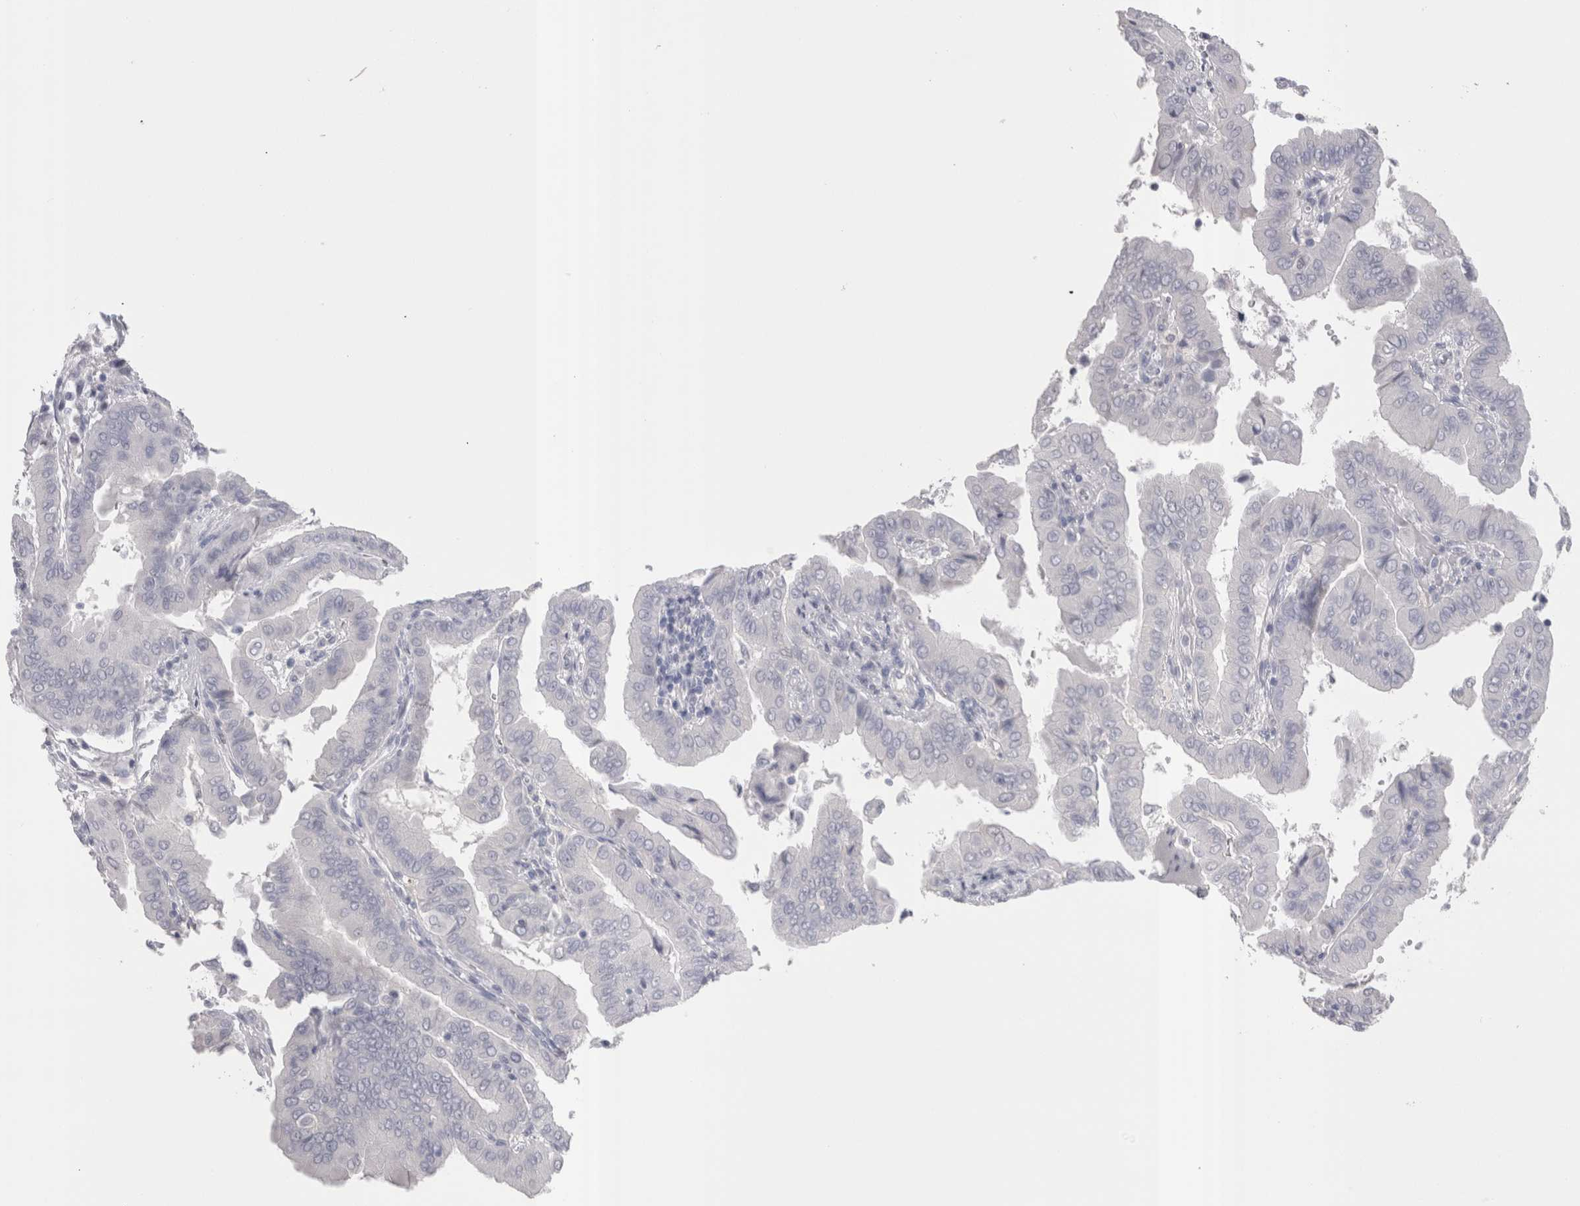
{"staining": {"intensity": "negative", "quantity": "none", "location": "none"}, "tissue": "thyroid cancer", "cell_type": "Tumor cells", "image_type": "cancer", "snomed": [{"axis": "morphology", "description": "Papillary adenocarcinoma, NOS"}, {"axis": "topography", "description": "Thyroid gland"}], "caption": "Image shows no significant protein expression in tumor cells of thyroid cancer (papillary adenocarcinoma). Nuclei are stained in blue.", "gene": "SUCNR1", "patient": {"sex": "male", "age": 33}}